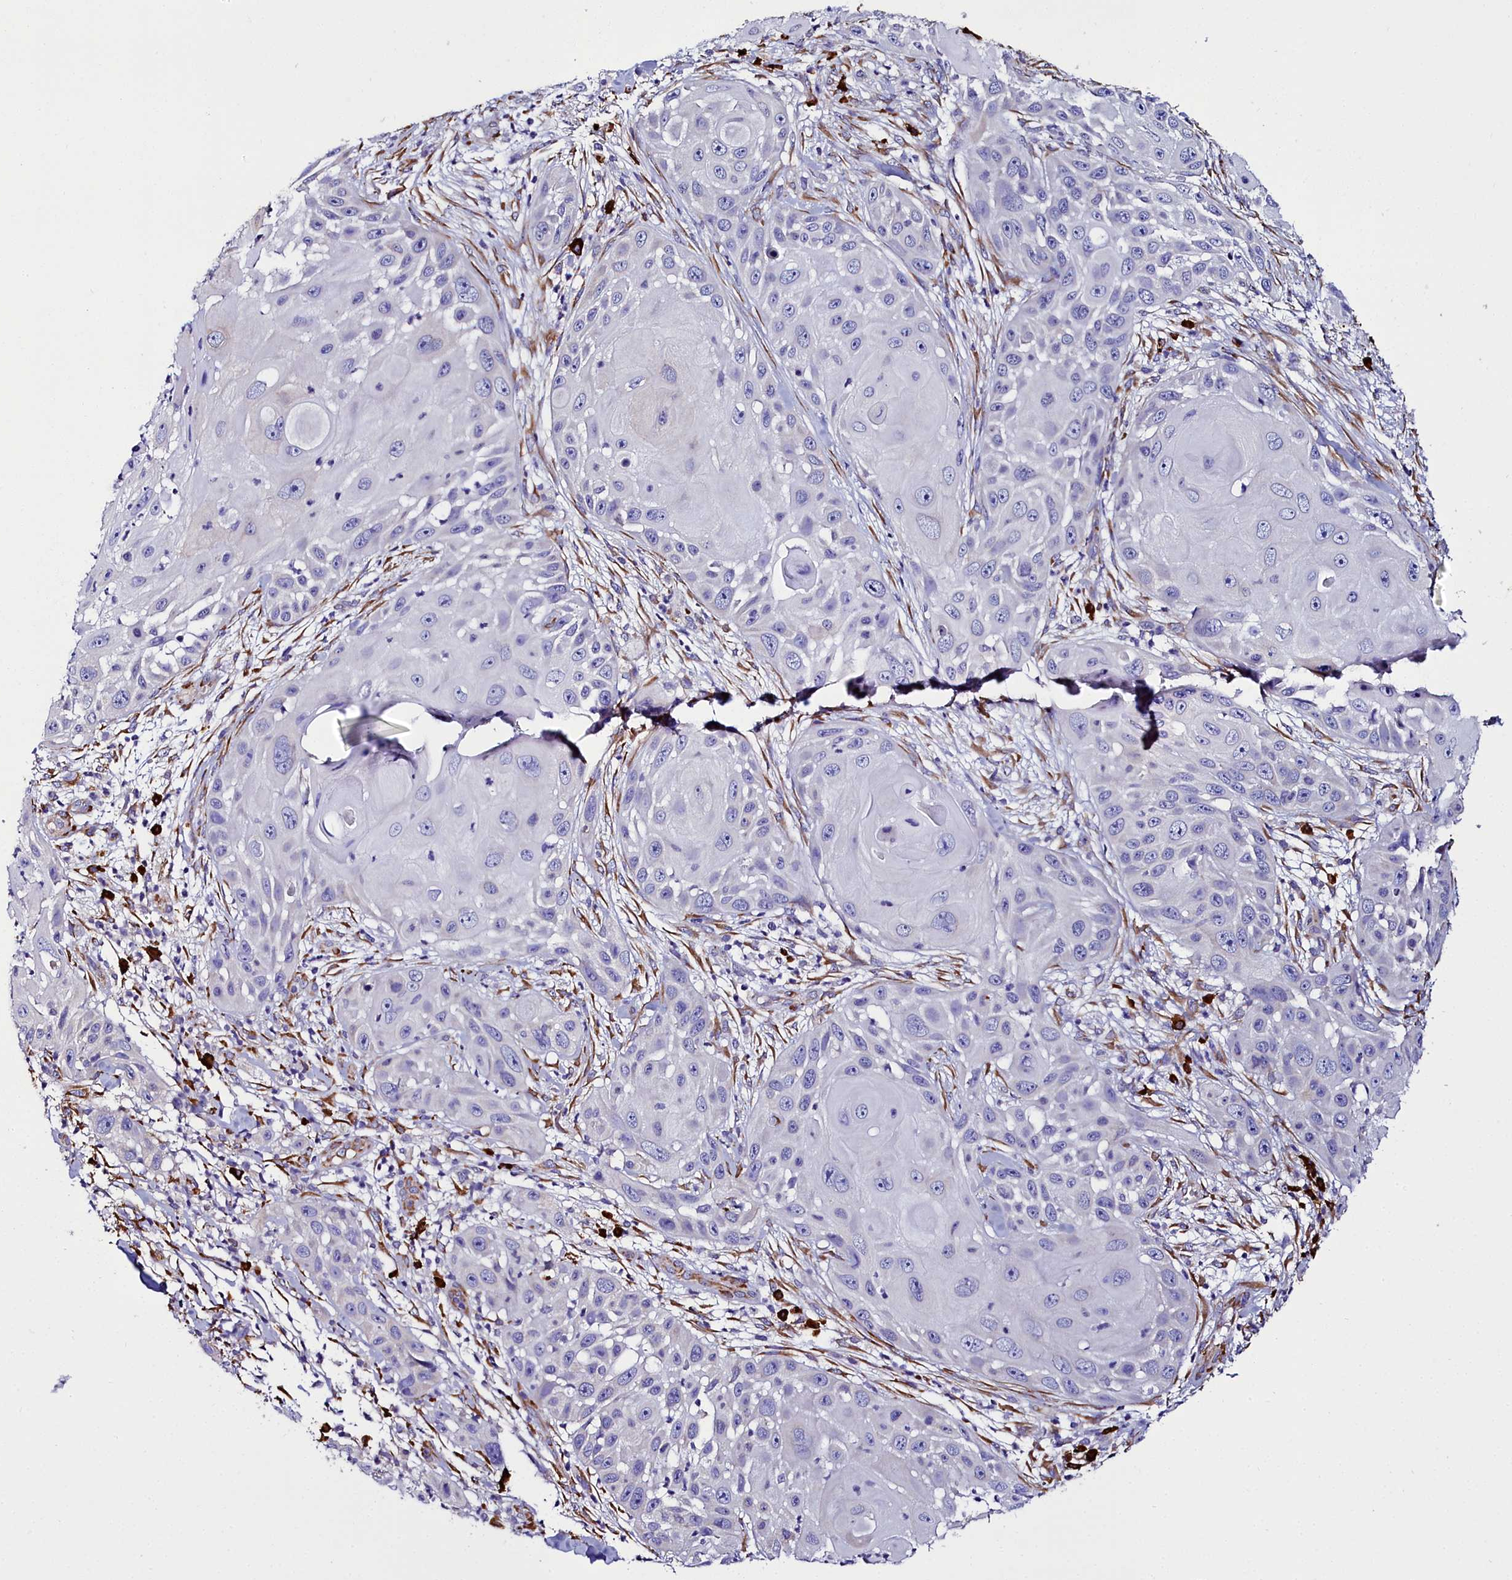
{"staining": {"intensity": "negative", "quantity": "none", "location": "none"}, "tissue": "skin cancer", "cell_type": "Tumor cells", "image_type": "cancer", "snomed": [{"axis": "morphology", "description": "Squamous cell carcinoma, NOS"}, {"axis": "topography", "description": "Skin"}], "caption": "Protein analysis of squamous cell carcinoma (skin) shows no significant positivity in tumor cells.", "gene": "TXNDC5", "patient": {"sex": "female", "age": 44}}